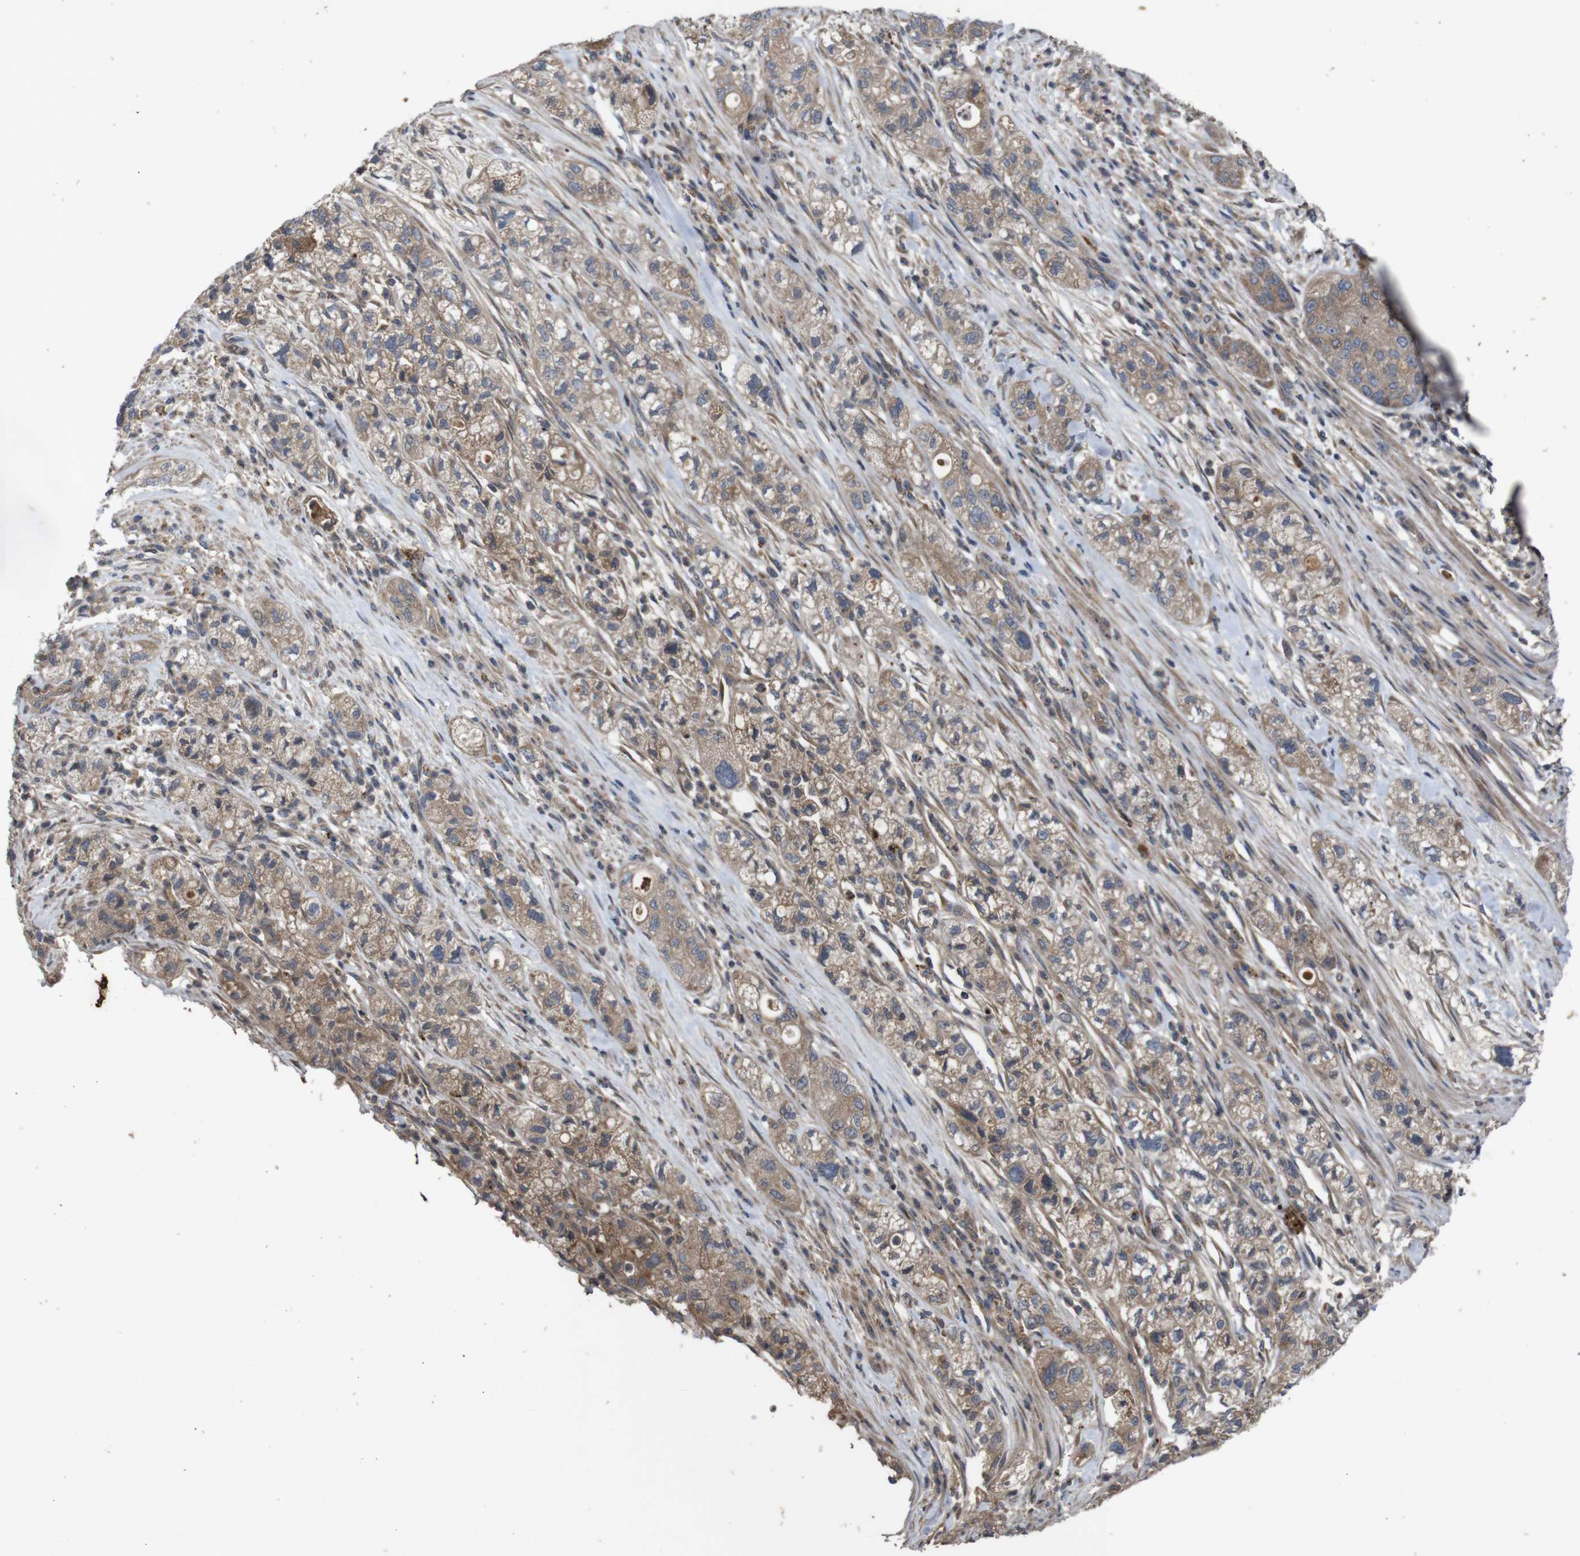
{"staining": {"intensity": "moderate", "quantity": ">75%", "location": "cytoplasmic/membranous"}, "tissue": "pancreatic cancer", "cell_type": "Tumor cells", "image_type": "cancer", "snomed": [{"axis": "morphology", "description": "Adenocarcinoma, NOS"}, {"axis": "topography", "description": "Pancreas"}], "caption": "Immunohistochemistry (IHC) (DAB) staining of pancreatic cancer displays moderate cytoplasmic/membranous protein staining in about >75% of tumor cells.", "gene": "PTPN1", "patient": {"sex": "female", "age": 78}}